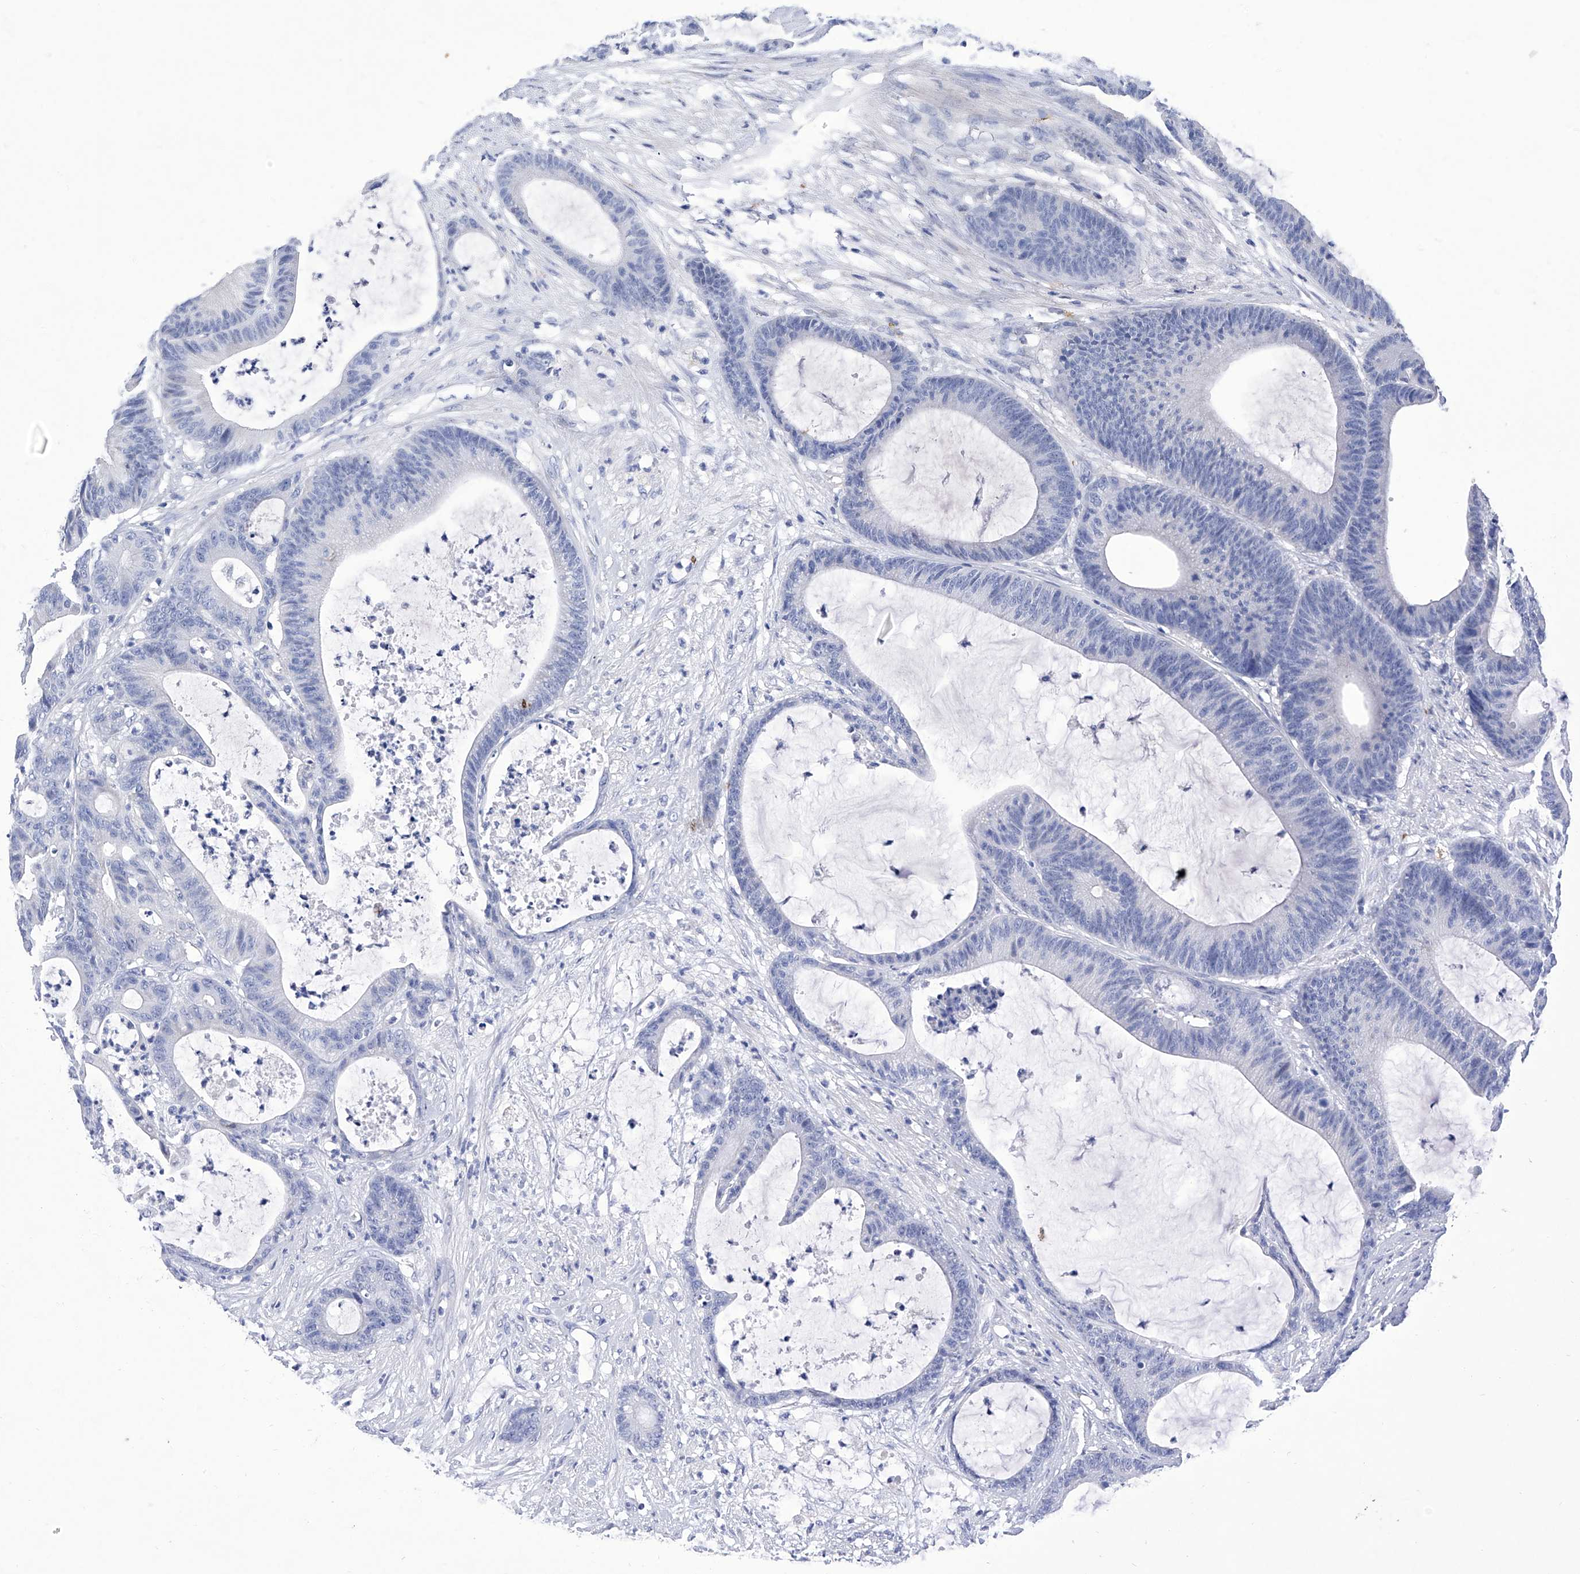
{"staining": {"intensity": "negative", "quantity": "none", "location": "none"}, "tissue": "colorectal cancer", "cell_type": "Tumor cells", "image_type": "cancer", "snomed": [{"axis": "morphology", "description": "Adenocarcinoma, NOS"}, {"axis": "topography", "description": "Colon"}], "caption": "Colorectal cancer (adenocarcinoma) was stained to show a protein in brown. There is no significant positivity in tumor cells.", "gene": "IFNL2", "patient": {"sex": "female", "age": 84}}